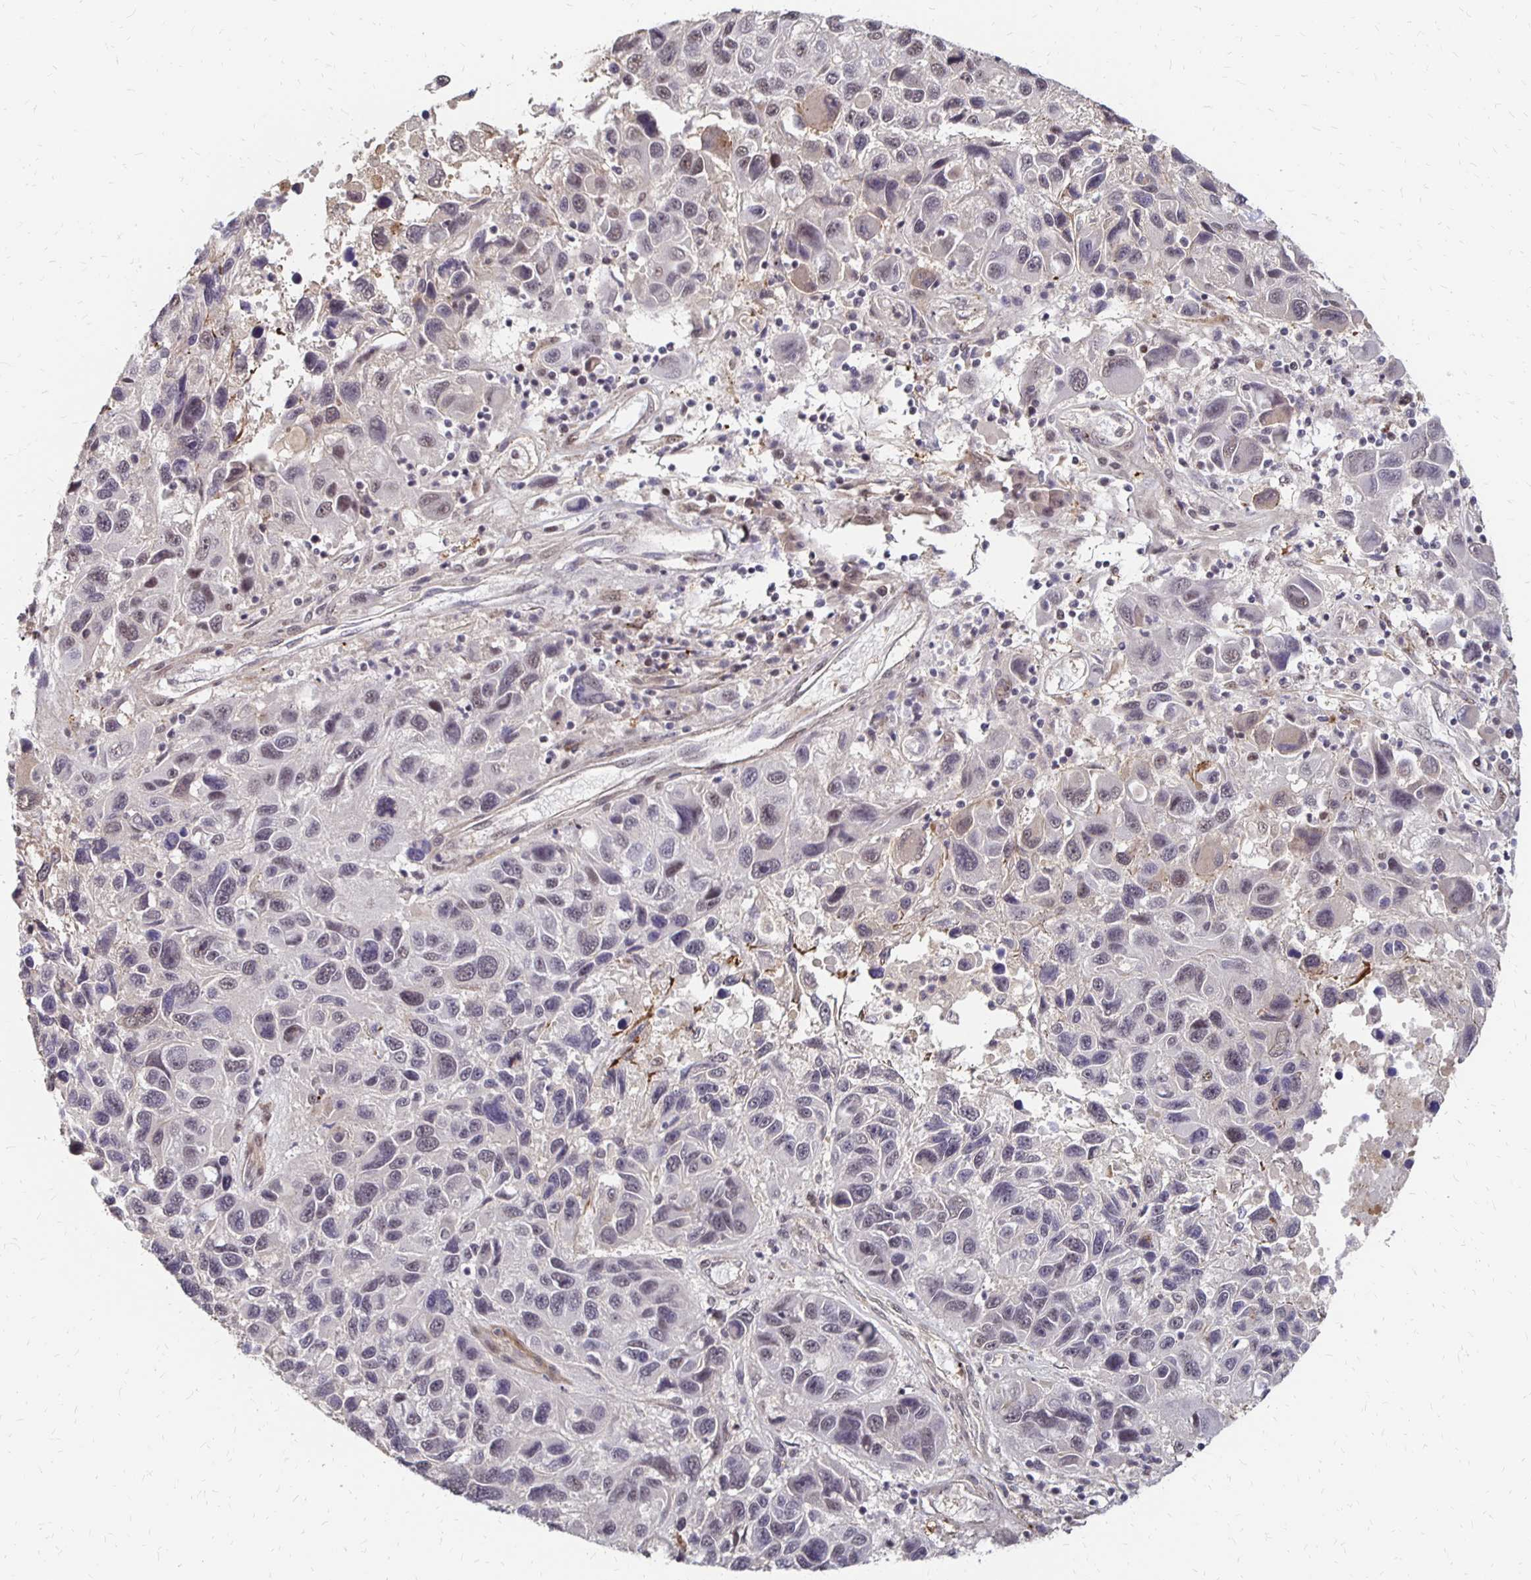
{"staining": {"intensity": "weak", "quantity": "25%-75%", "location": "nuclear"}, "tissue": "melanoma", "cell_type": "Tumor cells", "image_type": "cancer", "snomed": [{"axis": "morphology", "description": "Malignant melanoma, NOS"}, {"axis": "topography", "description": "Skin"}], "caption": "Weak nuclear staining for a protein is appreciated in approximately 25%-75% of tumor cells of melanoma using immunohistochemistry.", "gene": "CLASRP", "patient": {"sex": "male", "age": 53}}